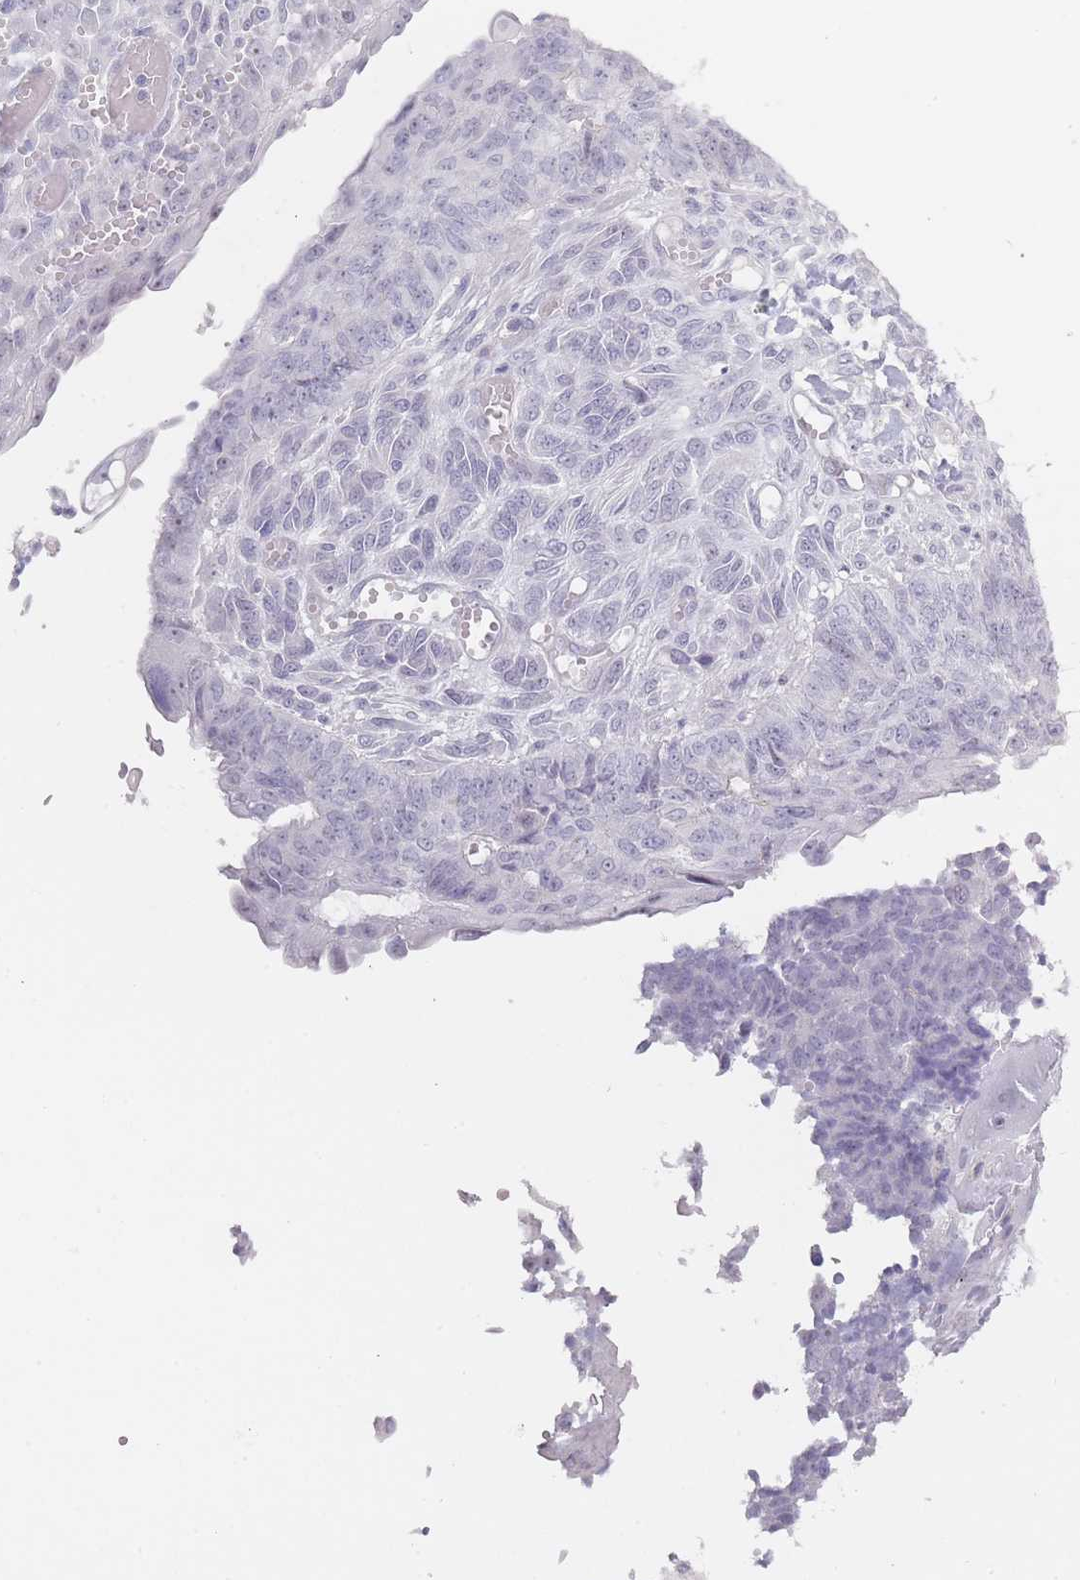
{"staining": {"intensity": "negative", "quantity": "none", "location": "none"}, "tissue": "endometrial cancer", "cell_type": "Tumor cells", "image_type": "cancer", "snomed": [{"axis": "morphology", "description": "Adenocarcinoma, NOS"}, {"axis": "topography", "description": "Endometrium"}], "caption": "Immunohistochemistry (IHC) image of neoplastic tissue: human adenocarcinoma (endometrial) stained with DAB demonstrates no significant protein positivity in tumor cells. (Stains: DAB (3,3'-diaminobenzidine) immunohistochemistry (IHC) with hematoxylin counter stain, Microscopy: brightfield microscopy at high magnification).", "gene": "ROS1", "patient": {"sex": "female", "age": 32}}